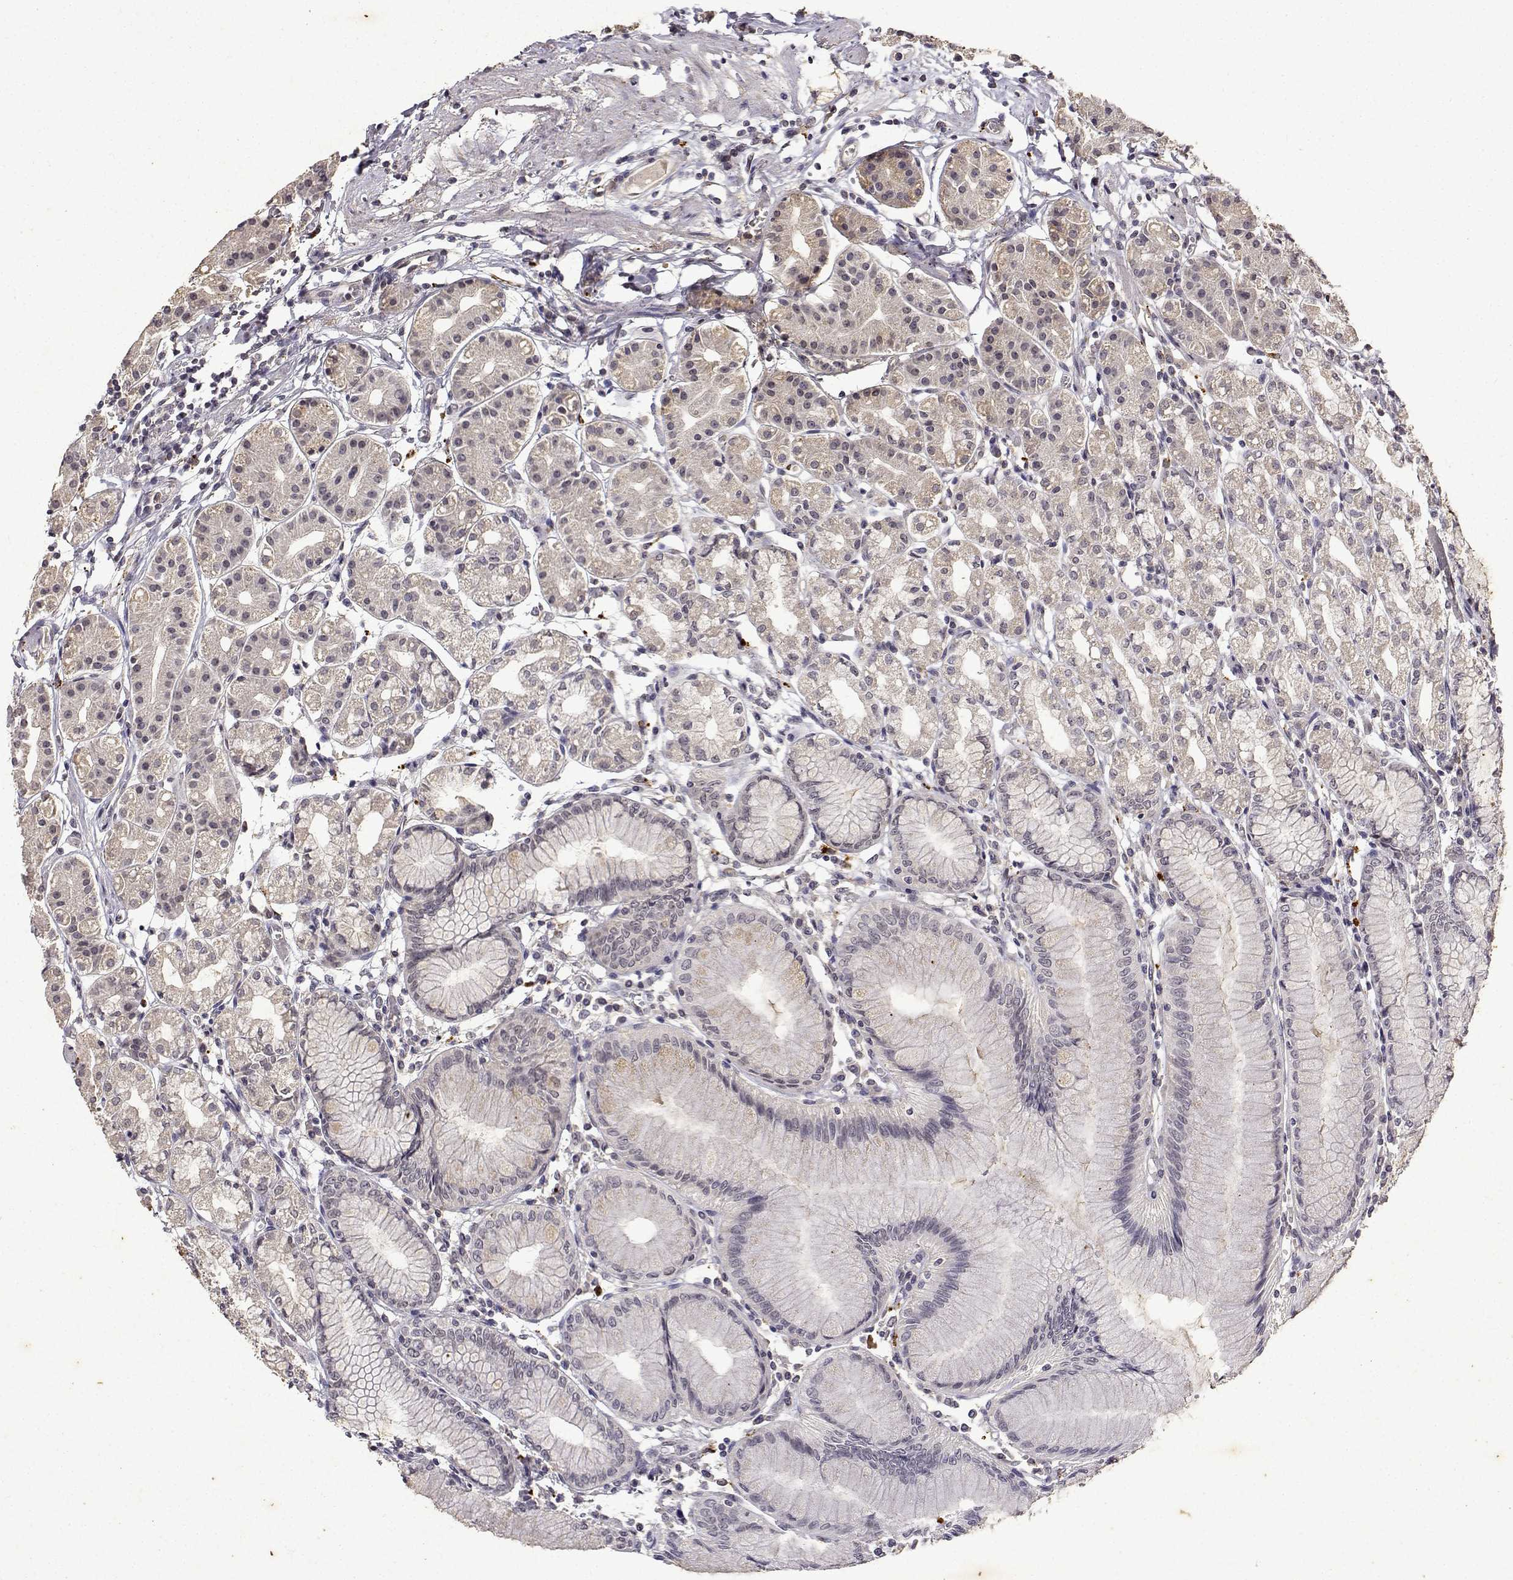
{"staining": {"intensity": "weak", "quantity": ">75%", "location": "cytoplasmic/membranous"}, "tissue": "stomach", "cell_type": "Glandular cells", "image_type": "normal", "snomed": [{"axis": "morphology", "description": "Normal tissue, NOS"}, {"axis": "topography", "description": "Skeletal muscle"}, {"axis": "topography", "description": "Stomach"}], "caption": "Protein expression analysis of normal human stomach reveals weak cytoplasmic/membranous expression in approximately >75% of glandular cells. (DAB (3,3'-diaminobenzidine) IHC with brightfield microscopy, high magnification).", "gene": "BDNF", "patient": {"sex": "female", "age": 57}}